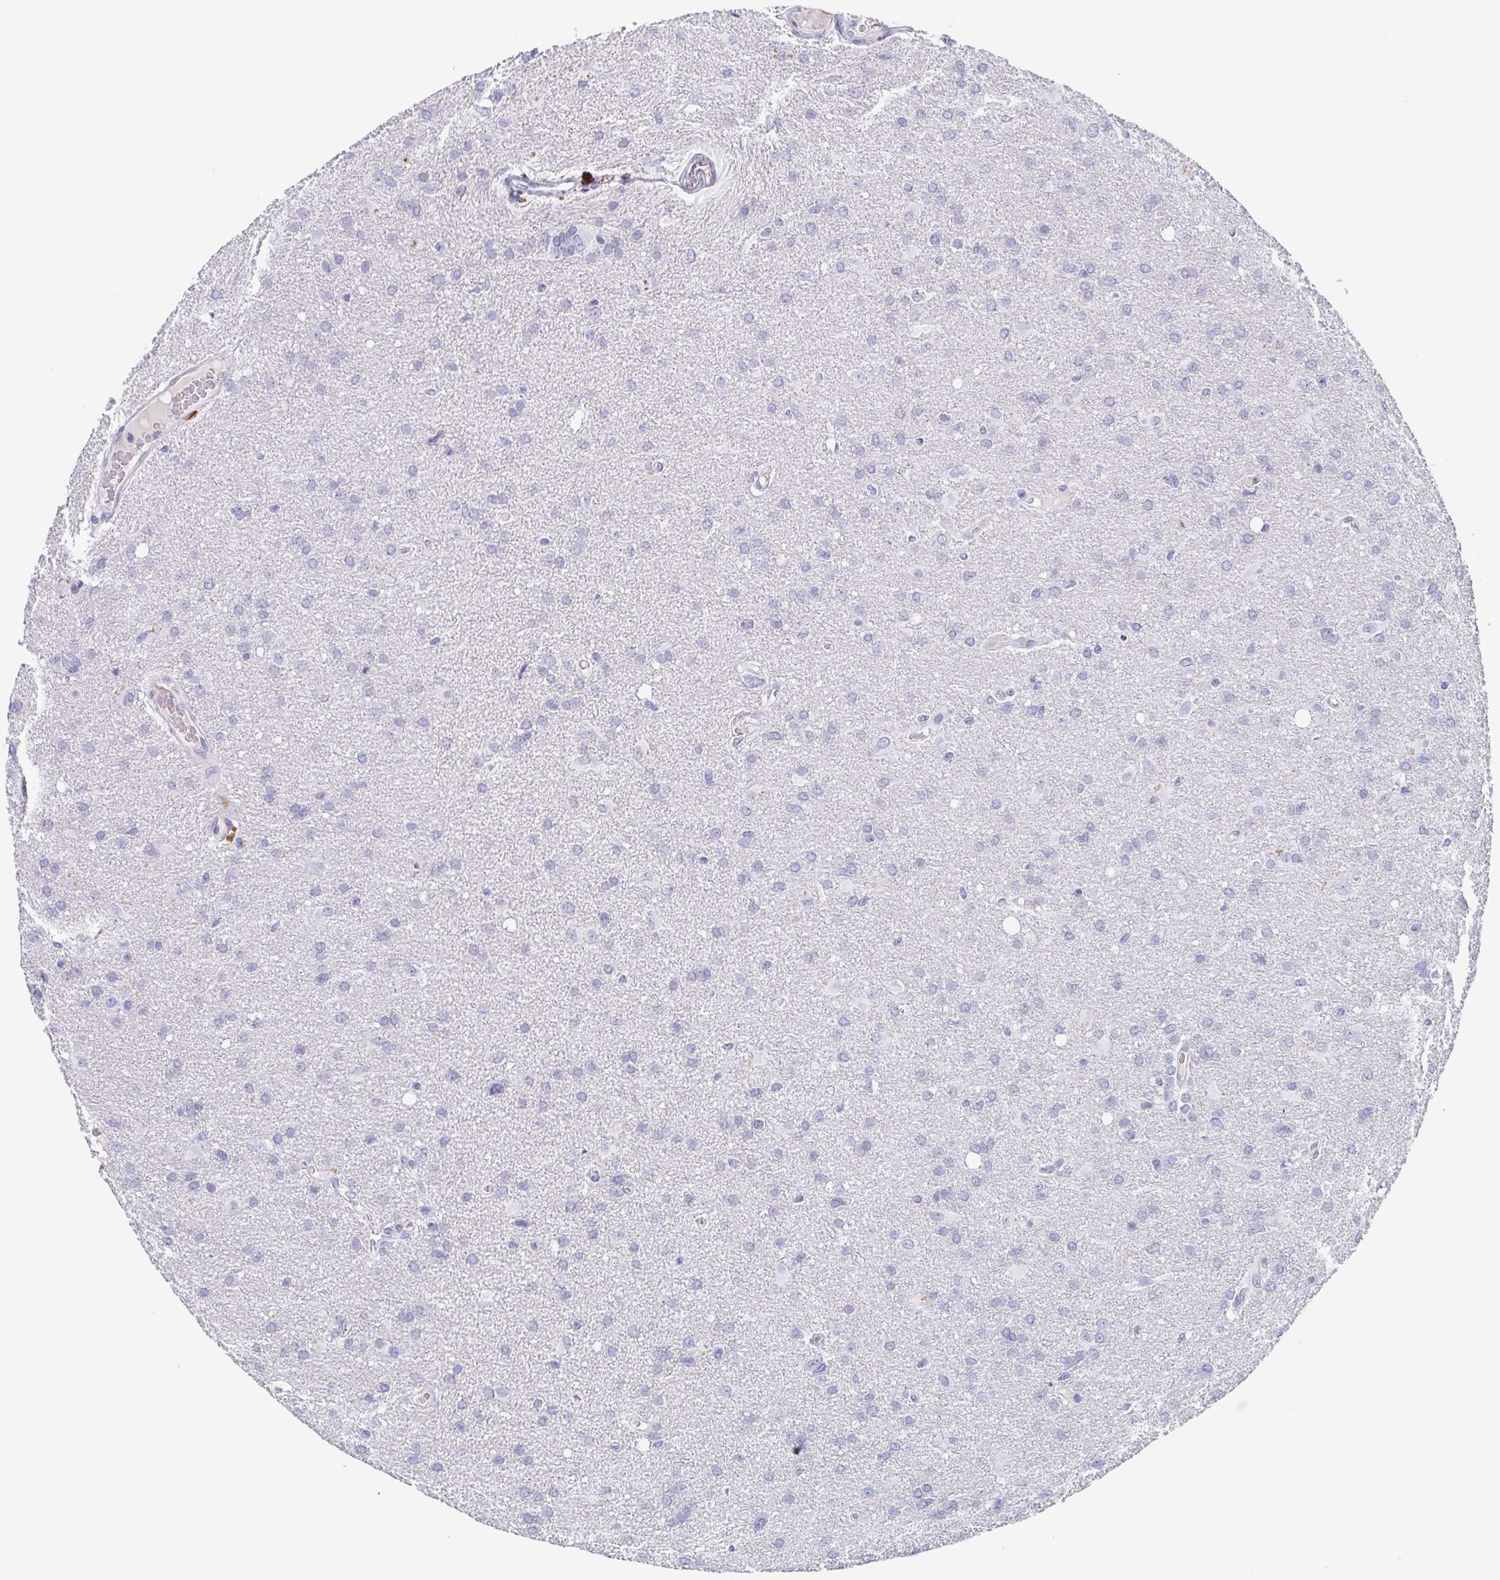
{"staining": {"intensity": "negative", "quantity": "none", "location": "none"}, "tissue": "glioma", "cell_type": "Tumor cells", "image_type": "cancer", "snomed": [{"axis": "morphology", "description": "Glioma, malignant, High grade"}, {"axis": "topography", "description": "Brain"}], "caption": "A photomicrograph of human malignant glioma (high-grade) is negative for staining in tumor cells.", "gene": "ITLN1", "patient": {"sex": "male", "age": 53}}